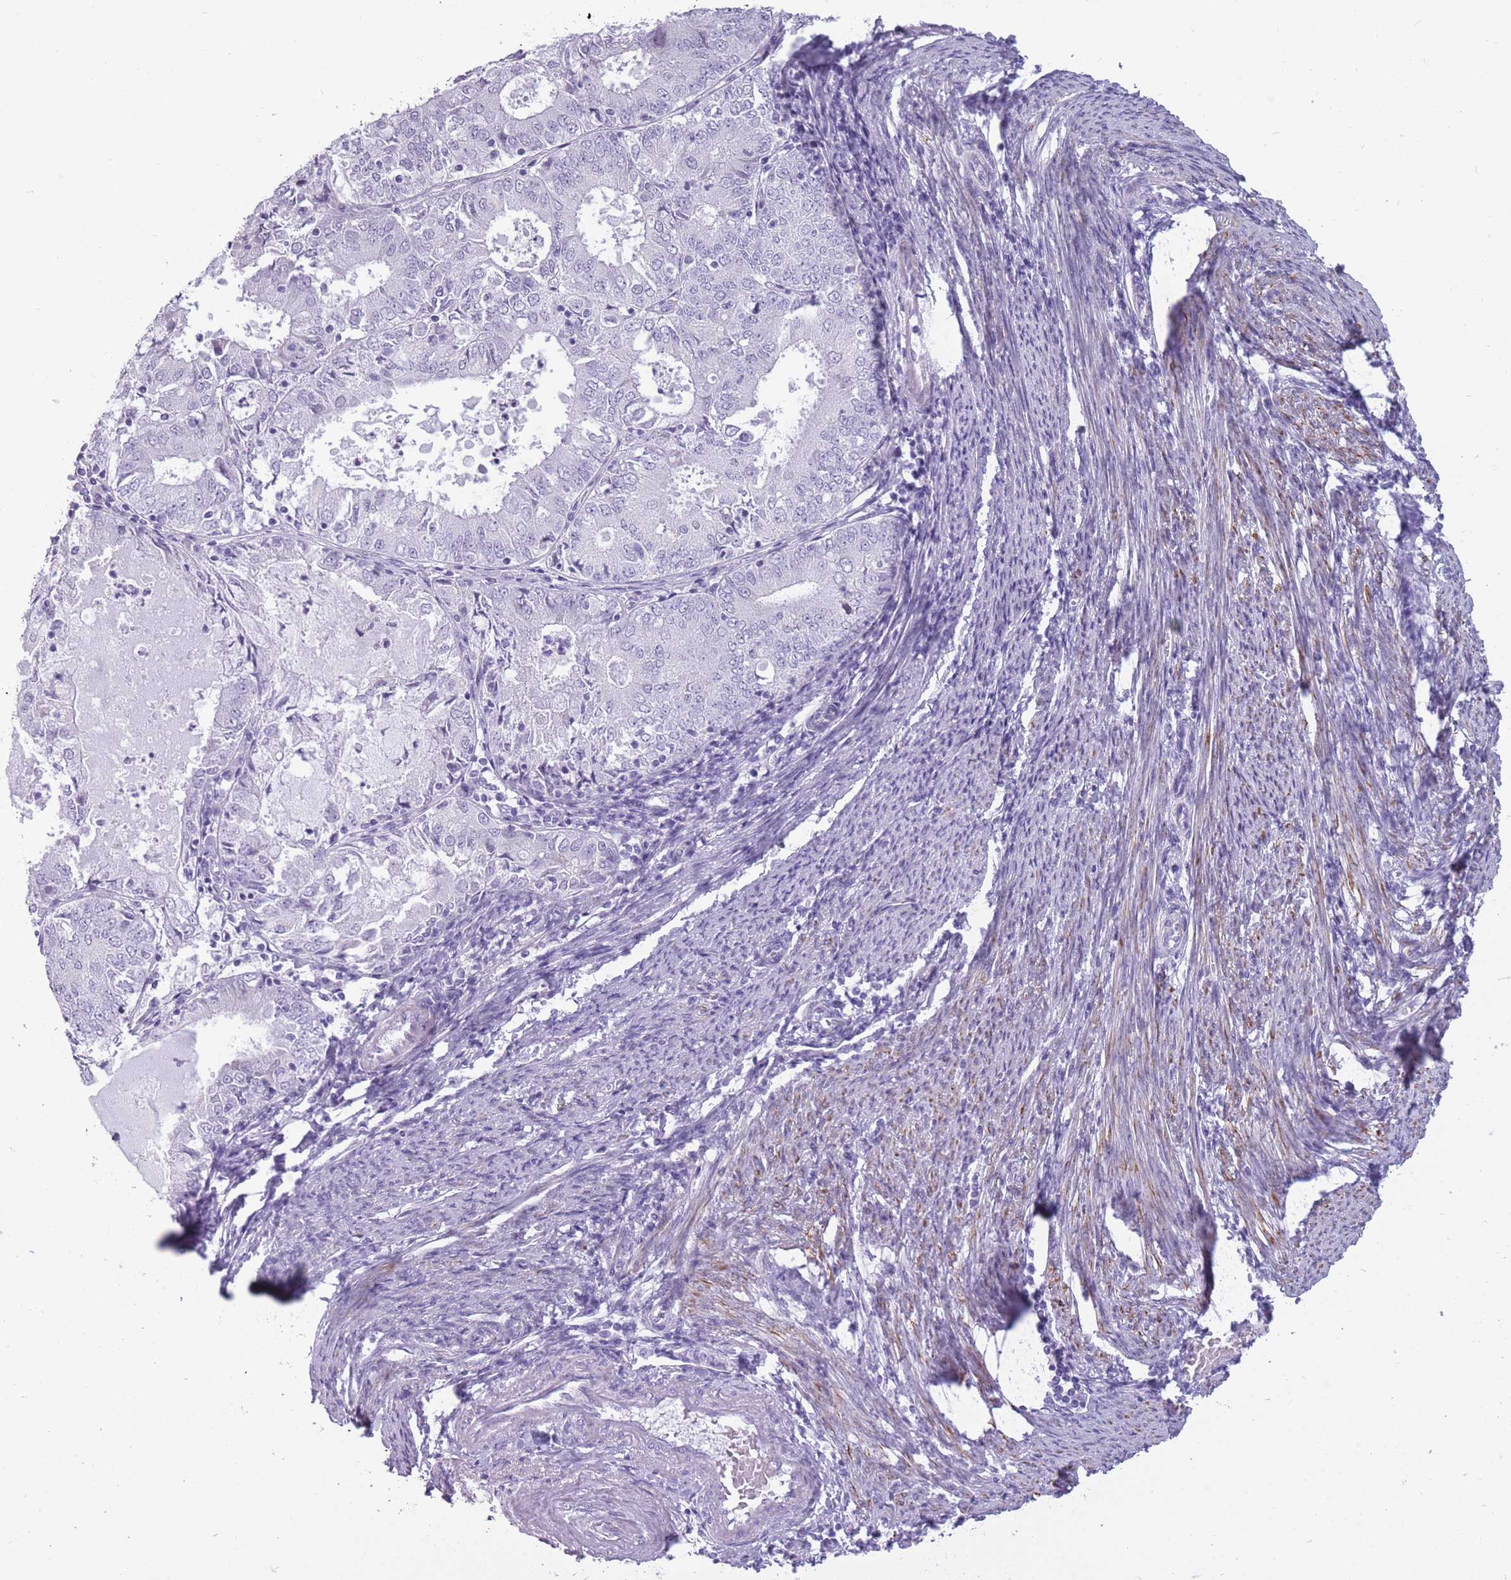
{"staining": {"intensity": "negative", "quantity": "none", "location": "none"}, "tissue": "endometrial cancer", "cell_type": "Tumor cells", "image_type": "cancer", "snomed": [{"axis": "morphology", "description": "Adenocarcinoma, NOS"}, {"axis": "topography", "description": "Endometrium"}], "caption": "A histopathology image of adenocarcinoma (endometrial) stained for a protein exhibits no brown staining in tumor cells.", "gene": "GOLGA6D", "patient": {"sex": "female", "age": 57}}